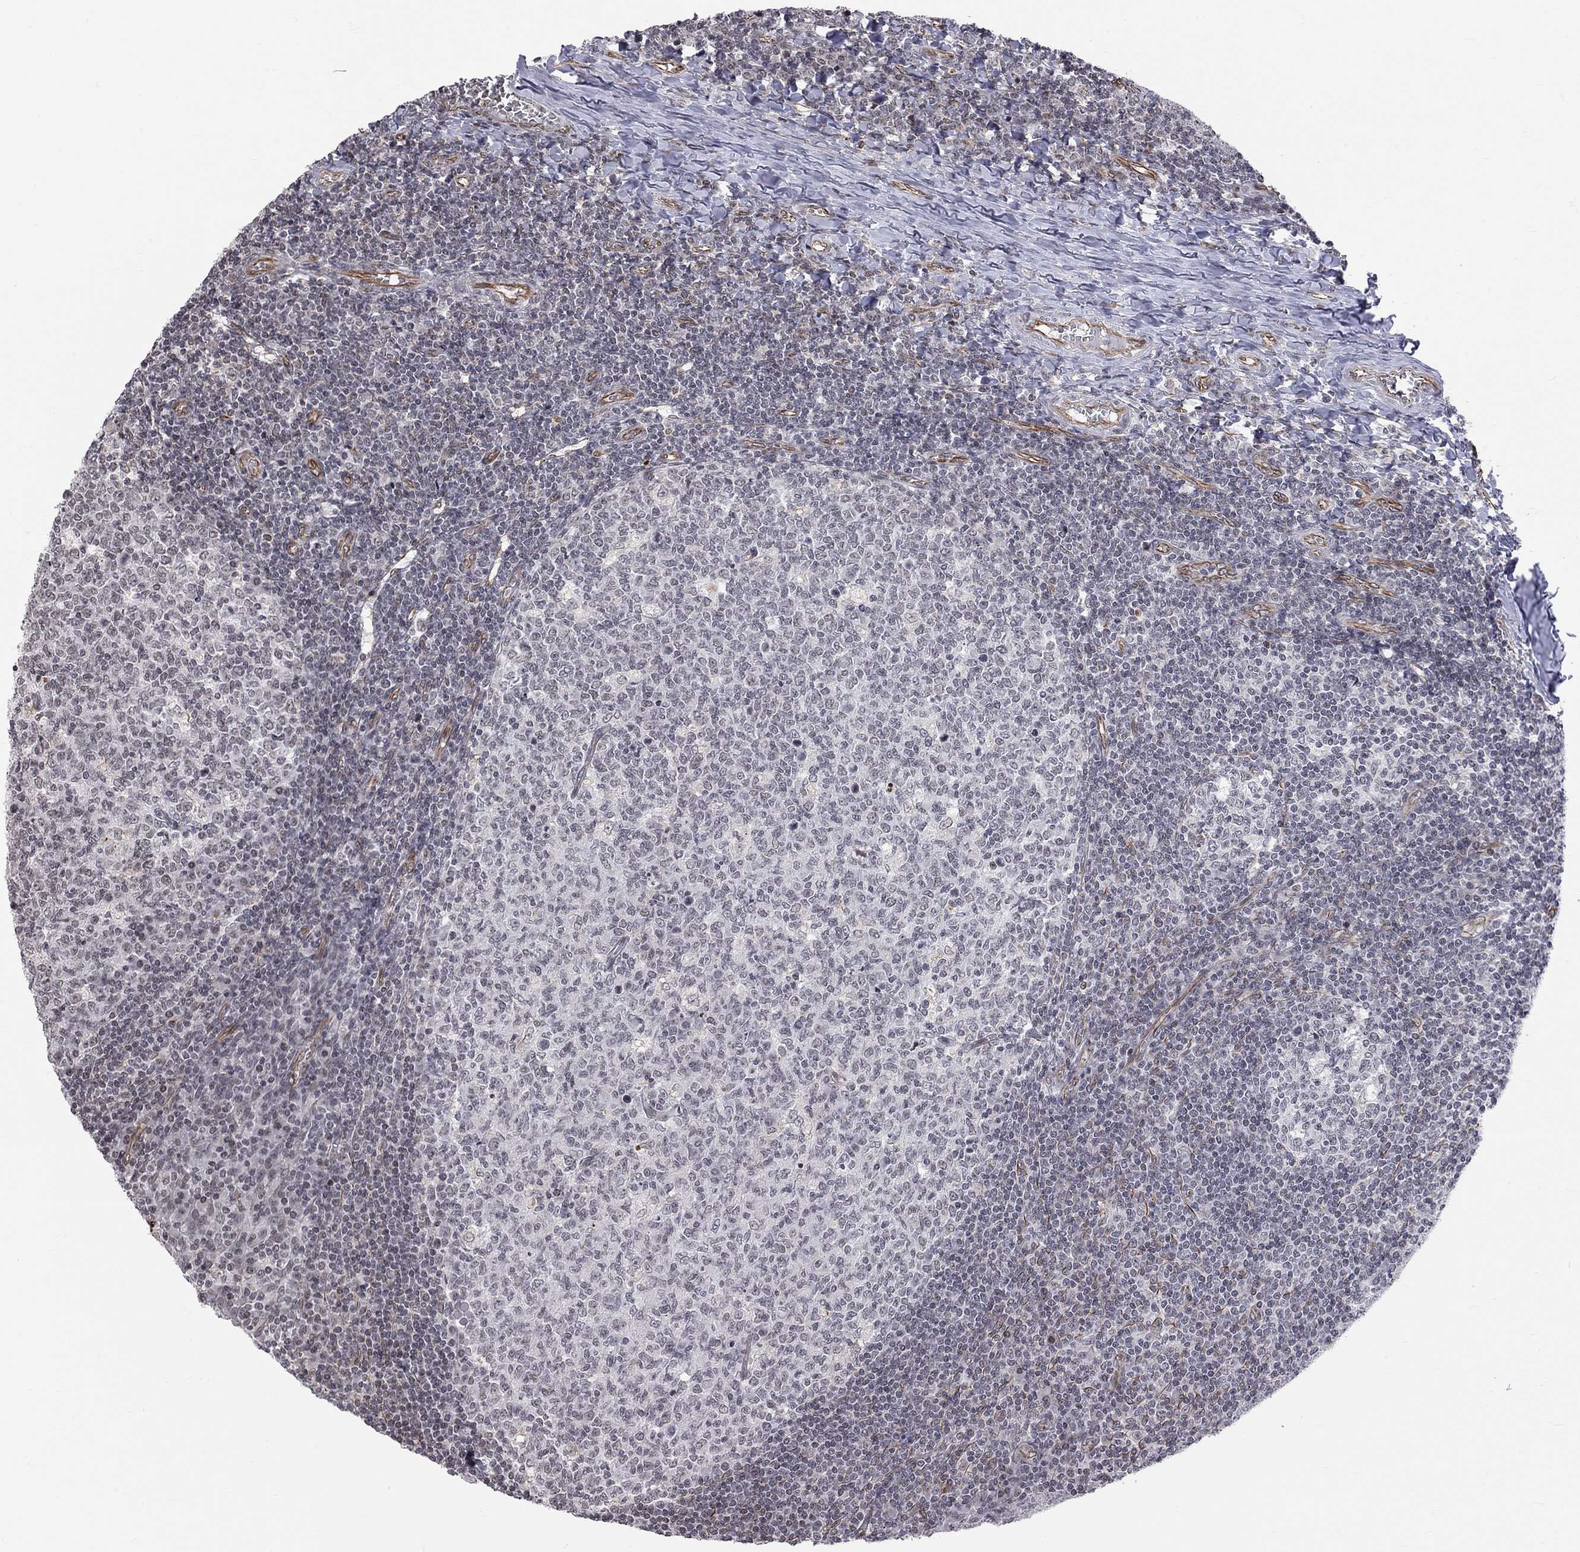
{"staining": {"intensity": "negative", "quantity": "none", "location": "none"}, "tissue": "tonsil", "cell_type": "Germinal center cells", "image_type": "normal", "snomed": [{"axis": "morphology", "description": "Normal tissue, NOS"}, {"axis": "topography", "description": "Tonsil"}], "caption": "This is an IHC image of unremarkable tonsil. There is no expression in germinal center cells.", "gene": "MTNR1B", "patient": {"sex": "female", "age": 13}}